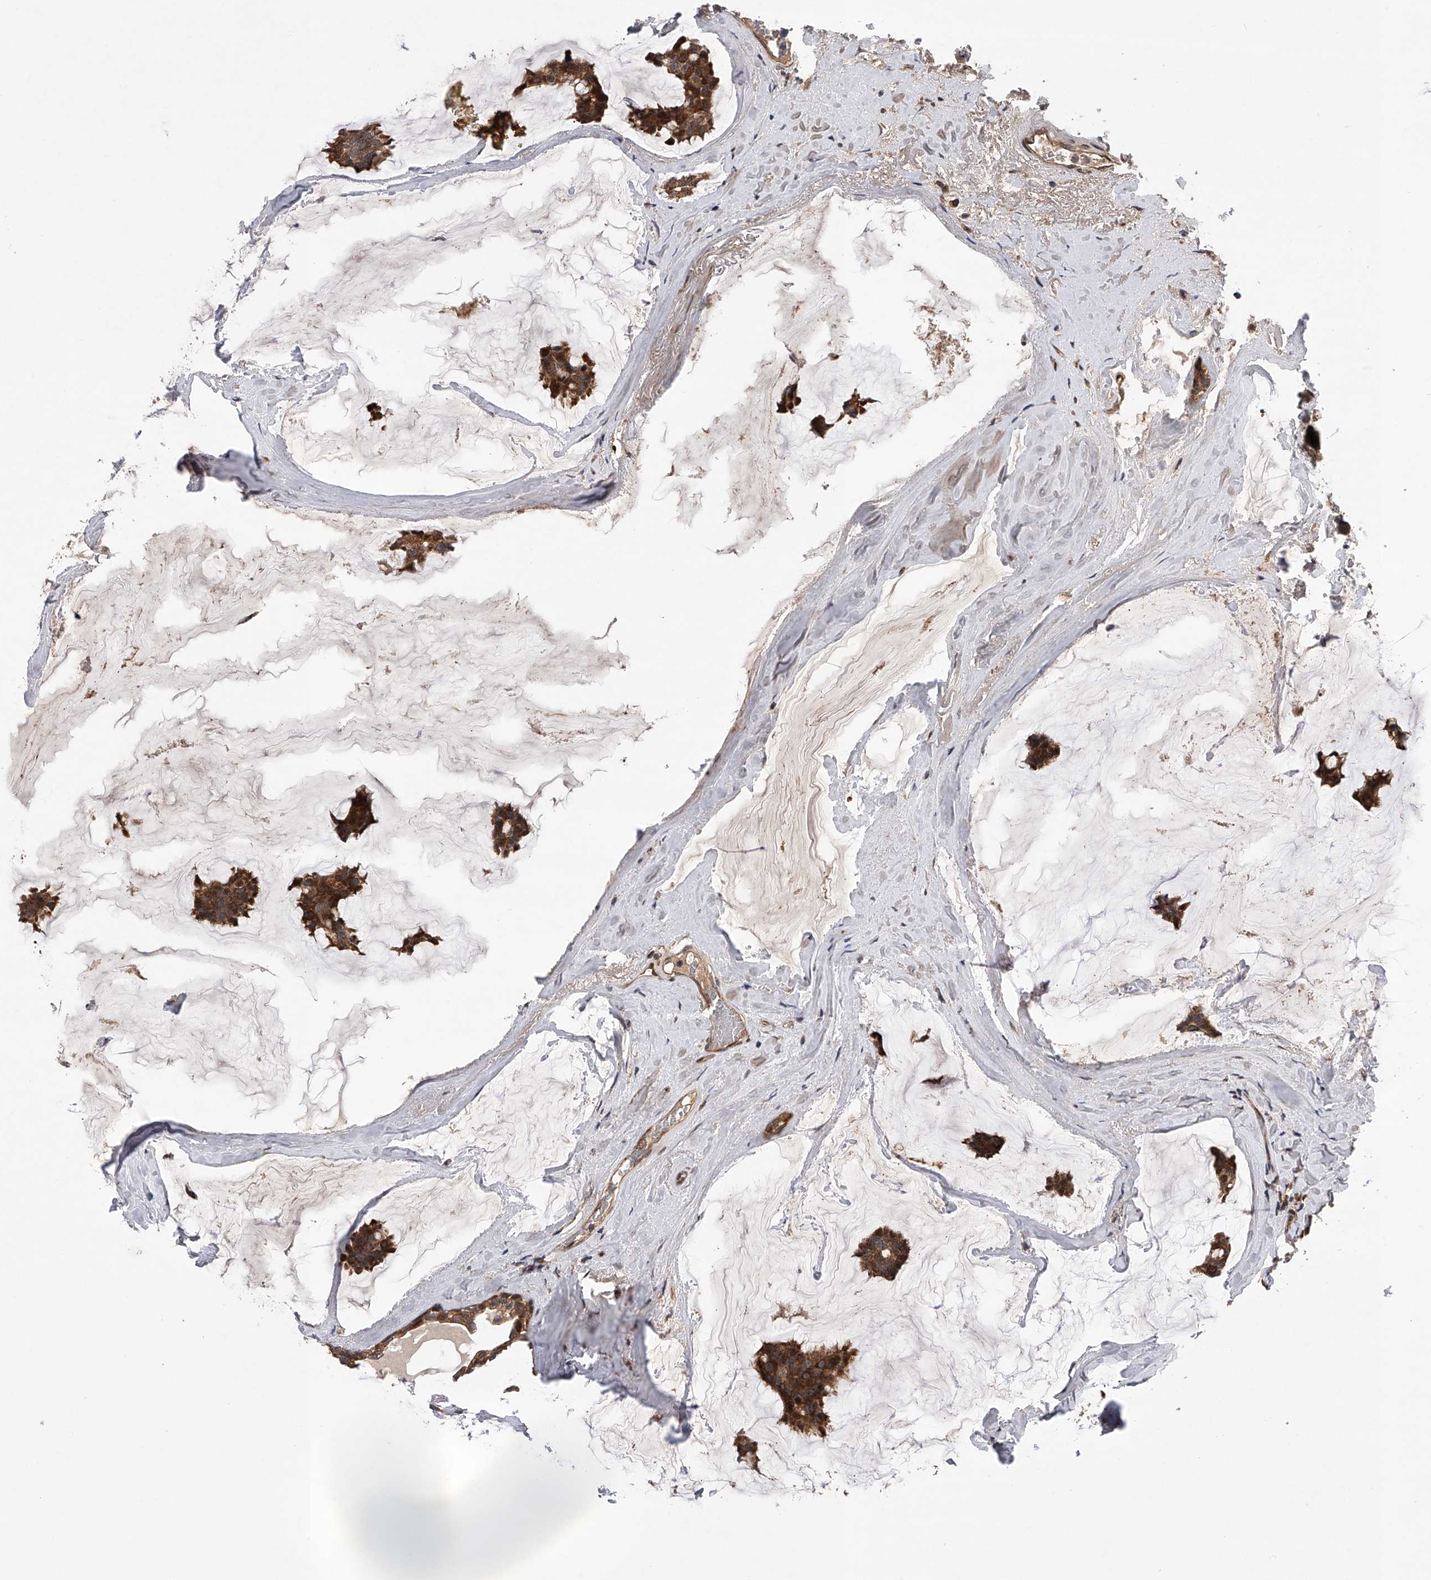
{"staining": {"intensity": "strong", "quantity": ">75%", "location": "cytoplasmic/membranous"}, "tissue": "breast cancer", "cell_type": "Tumor cells", "image_type": "cancer", "snomed": [{"axis": "morphology", "description": "Duct carcinoma"}, {"axis": "topography", "description": "Breast"}], "caption": "Strong cytoplasmic/membranous protein positivity is identified in about >75% of tumor cells in breast cancer (infiltrating ductal carcinoma).", "gene": "MAP3K11", "patient": {"sex": "female", "age": 93}}